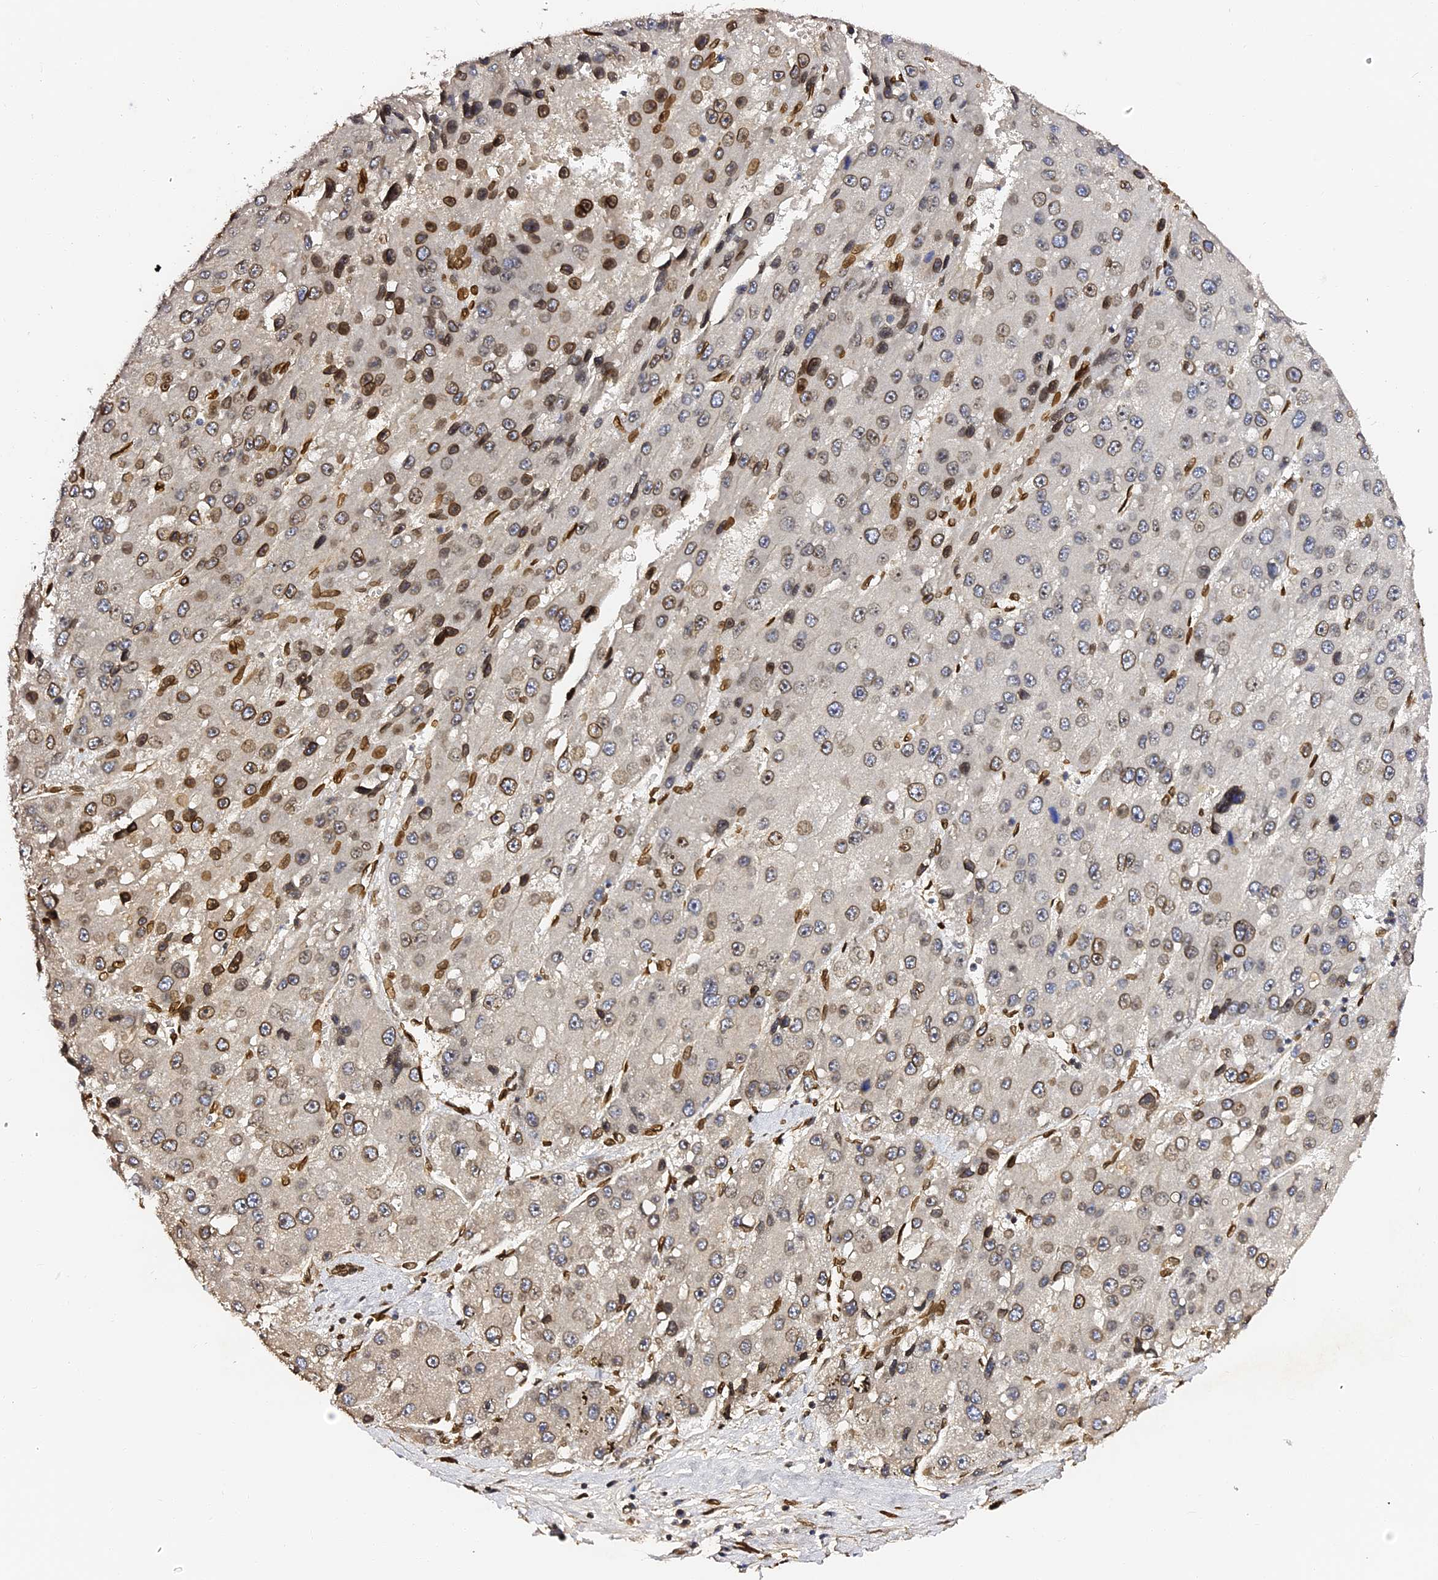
{"staining": {"intensity": "strong", "quantity": "25%-75%", "location": "cytoplasmic/membranous,nuclear"}, "tissue": "liver cancer", "cell_type": "Tumor cells", "image_type": "cancer", "snomed": [{"axis": "morphology", "description": "Carcinoma, Hepatocellular, NOS"}, {"axis": "topography", "description": "Liver"}], "caption": "IHC photomicrograph of neoplastic tissue: human hepatocellular carcinoma (liver) stained using immunohistochemistry shows high levels of strong protein expression localized specifically in the cytoplasmic/membranous and nuclear of tumor cells, appearing as a cytoplasmic/membranous and nuclear brown color.", "gene": "ANAPC5", "patient": {"sex": "female", "age": 73}}